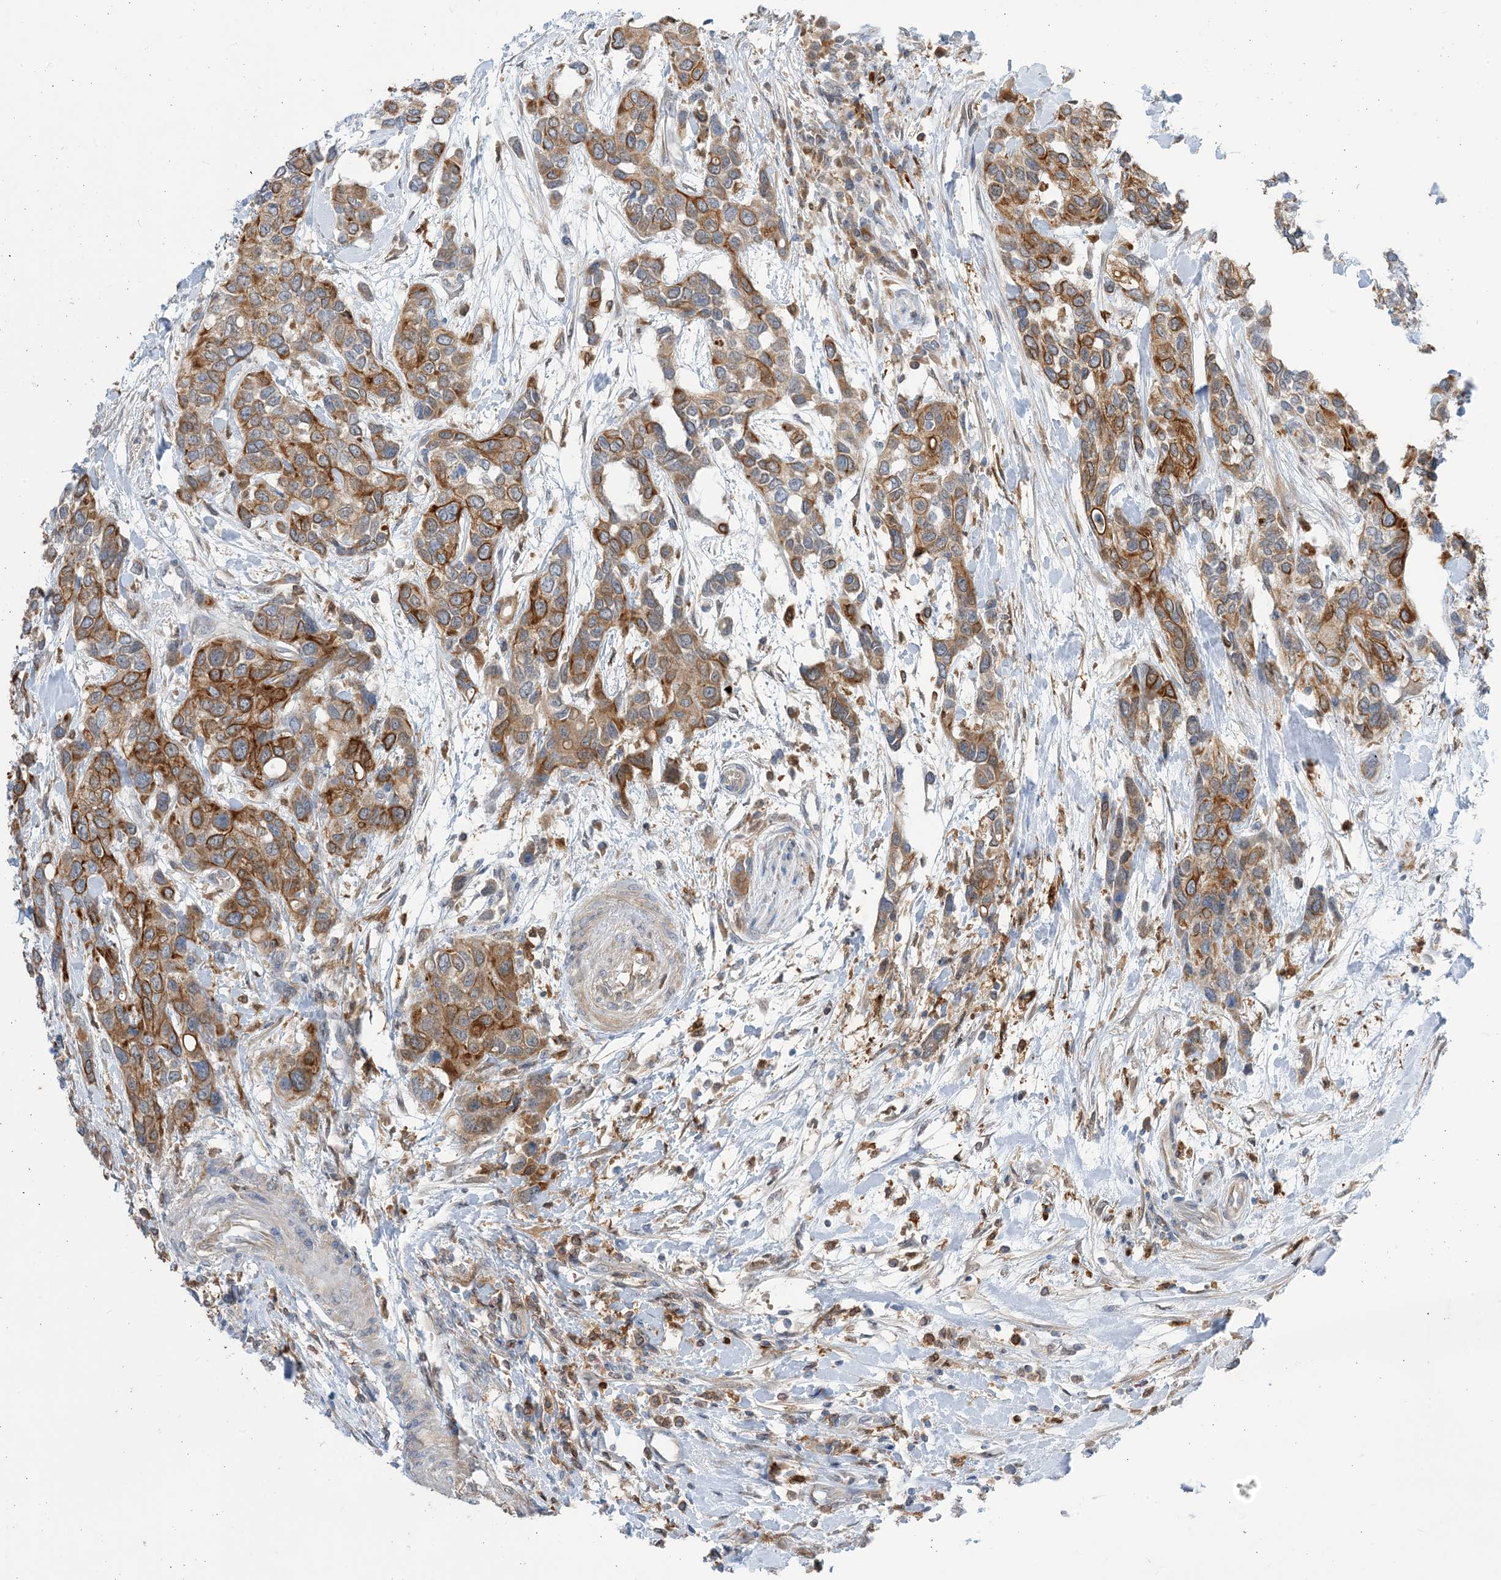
{"staining": {"intensity": "moderate", "quantity": ">75%", "location": "cytoplasmic/membranous"}, "tissue": "urothelial cancer", "cell_type": "Tumor cells", "image_type": "cancer", "snomed": [{"axis": "morphology", "description": "Normal tissue, NOS"}, {"axis": "morphology", "description": "Urothelial carcinoma, High grade"}, {"axis": "topography", "description": "Vascular tissue"}, {"axis": "topography", "description": "Urinary bladder"}], "caption": "Immunohistochemical staining of human urothelial carcinoma (high-grade) displays medium levels of moderate cytoplasmic/membranous protein positivity in about >75% of tumor cells.", "gene": "NAGK", "patient": {"sex": "female", "age": 56}}